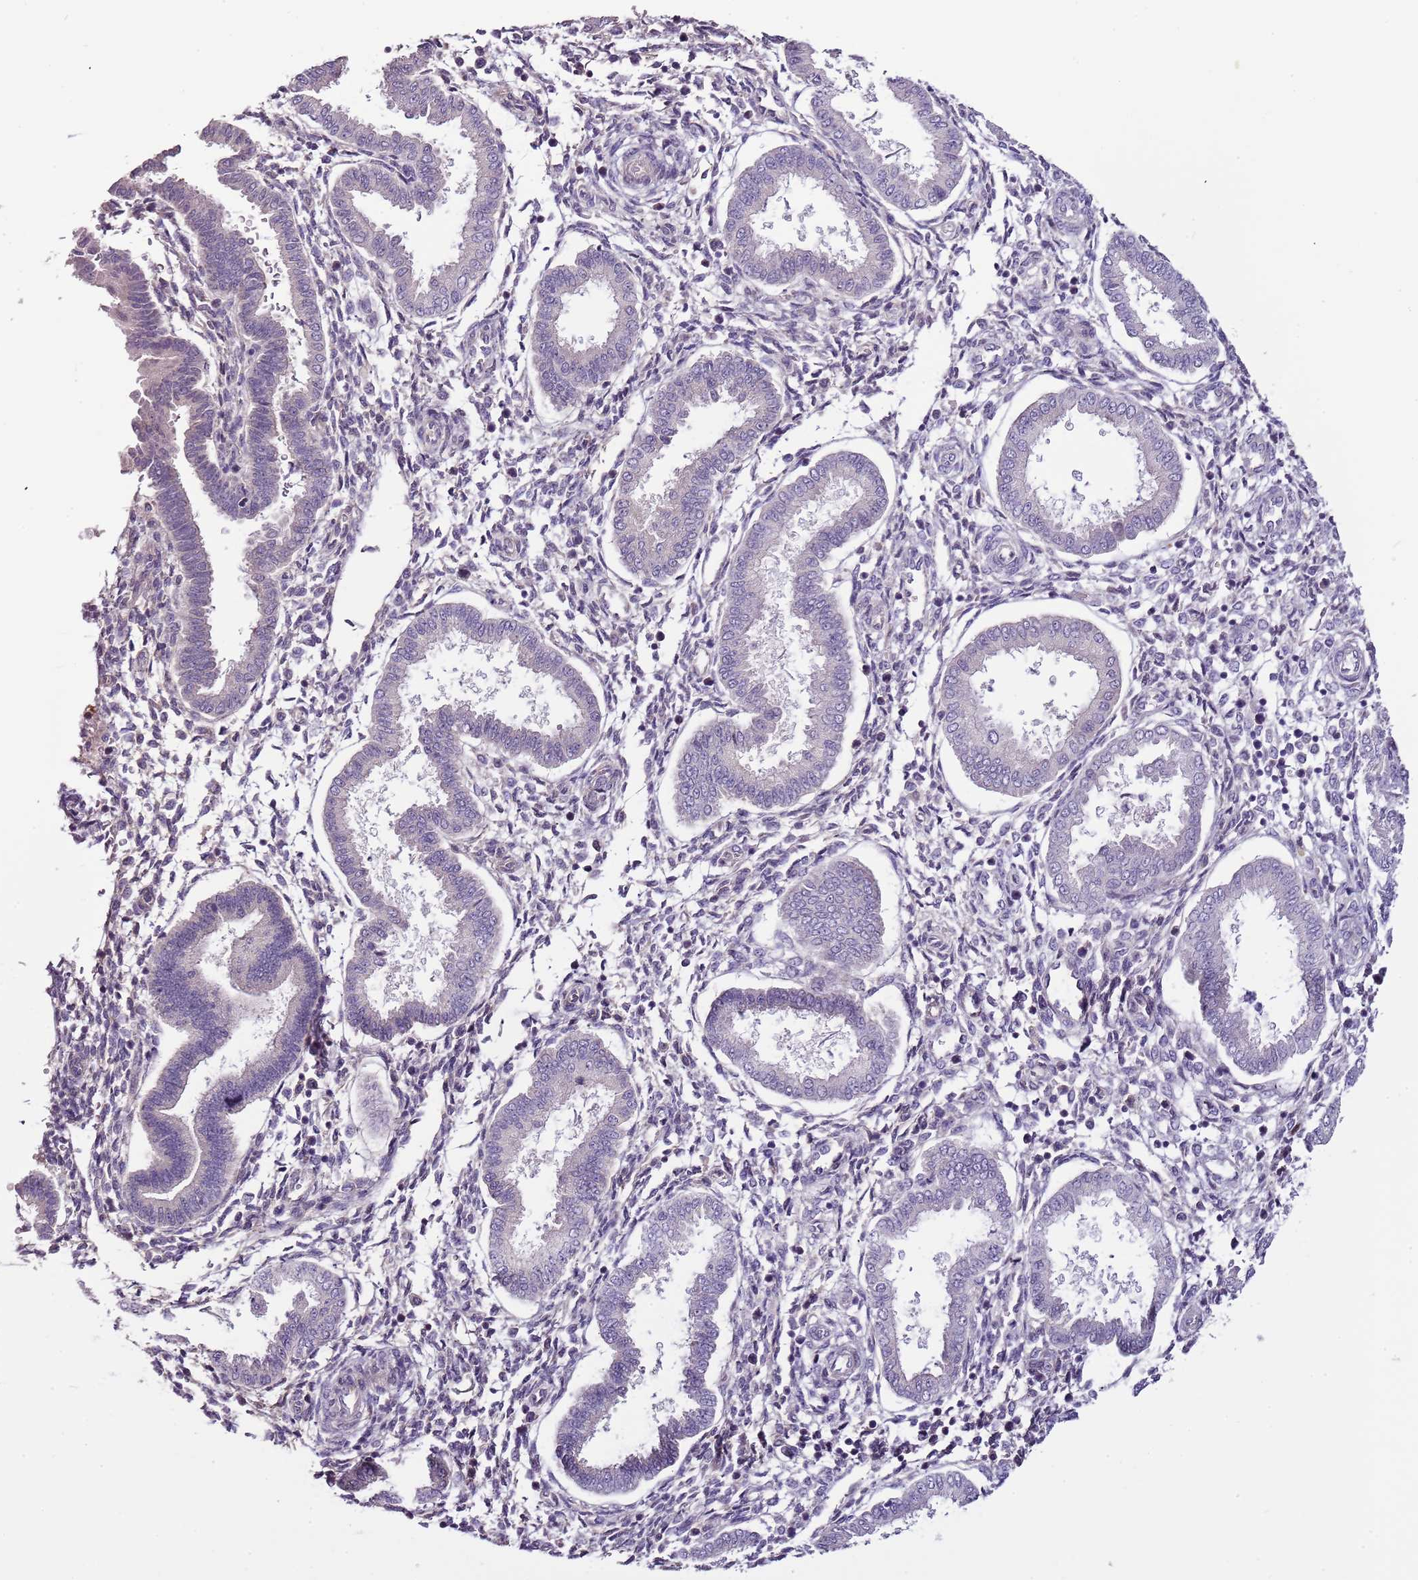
{"staining": {"intensity": "negative", "quantity": "none", "location": "none"}, "tissue": "endometrium", "cell_type": "Cells in endometrial stroma", "image_type": "normal", "snomed": [{"axis": "morphology", "description": "Normal tissue, NOS"}, {"axis": "topography", "description": "Endometrium"}], "caption": "Immunohistochemistry (IHC) image of unremarkable human endometrium stained for a protein (brown), which exhibits no staining in cells in endometrial stroma. Brightfield microscopy of immunohistochemistry stained with DAB (3,3'-diaminobenzidine) (brown) and hematoxylin (blue), captured at high magnification.", "gene": "NKX2", "patient": {"sex": "female", "age": 24}}